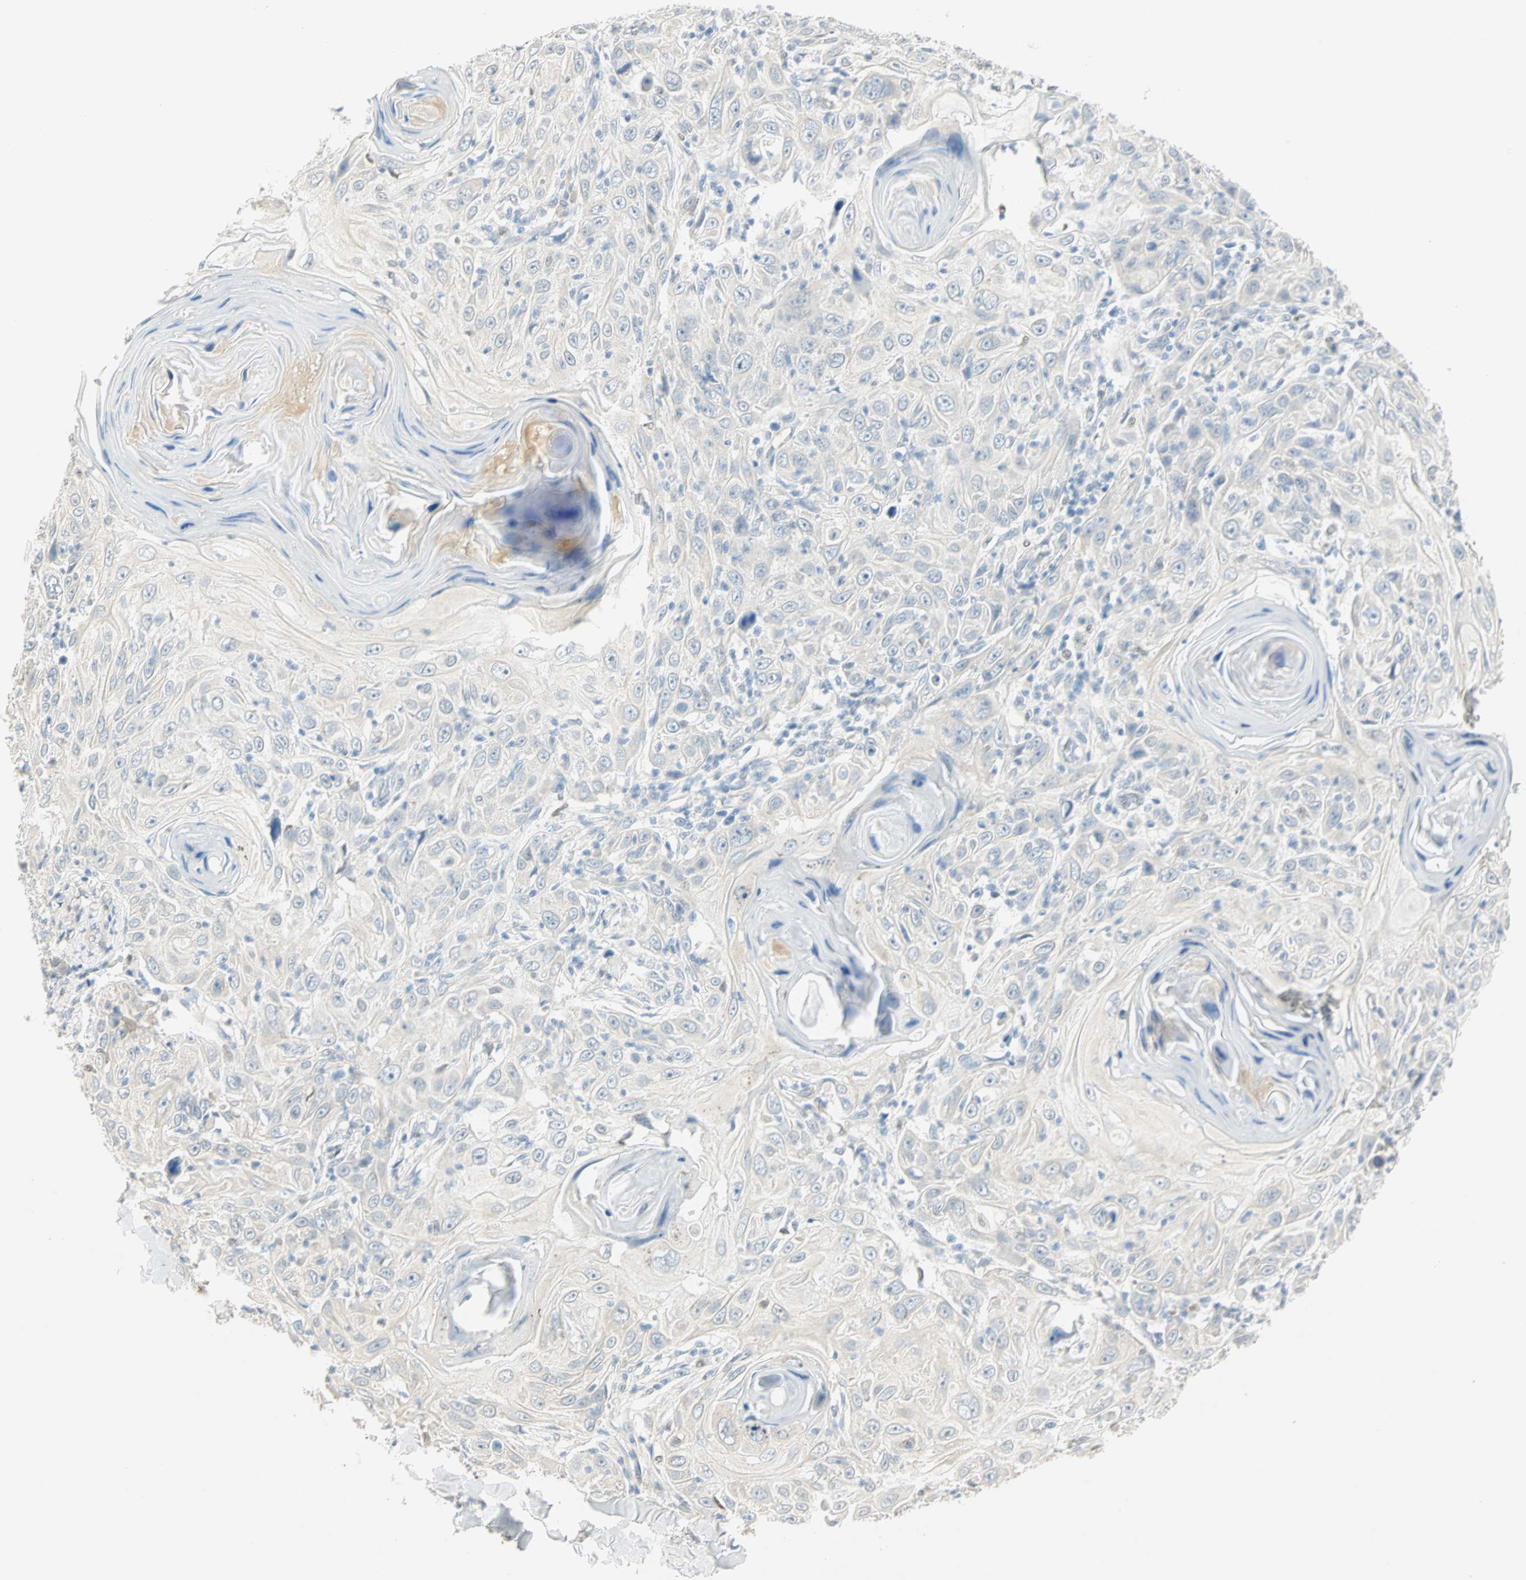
{"staining": {"intensity": "negative", "quantity": "none", "location": "none"}, "tissue": "skin cancer", "cell_type": "Tumor cells", "image_type": "cancer", "snomed": [{"axis": "morphology", "description": "Squamous cell carcinoma, NOS"}, {"axis": "topography", "description": "Skin"}], "caption": "High power microscopy histopathology image of an immunohistochemistry micrograph of squamous cell carcinoma (skin), revealing no significant positivity in tumor cells. (DAB IHC visualized using brightfield microscopy, high magnification).", "gene": "MLLT10", "patient": {"sex": "female", "age": 88}}